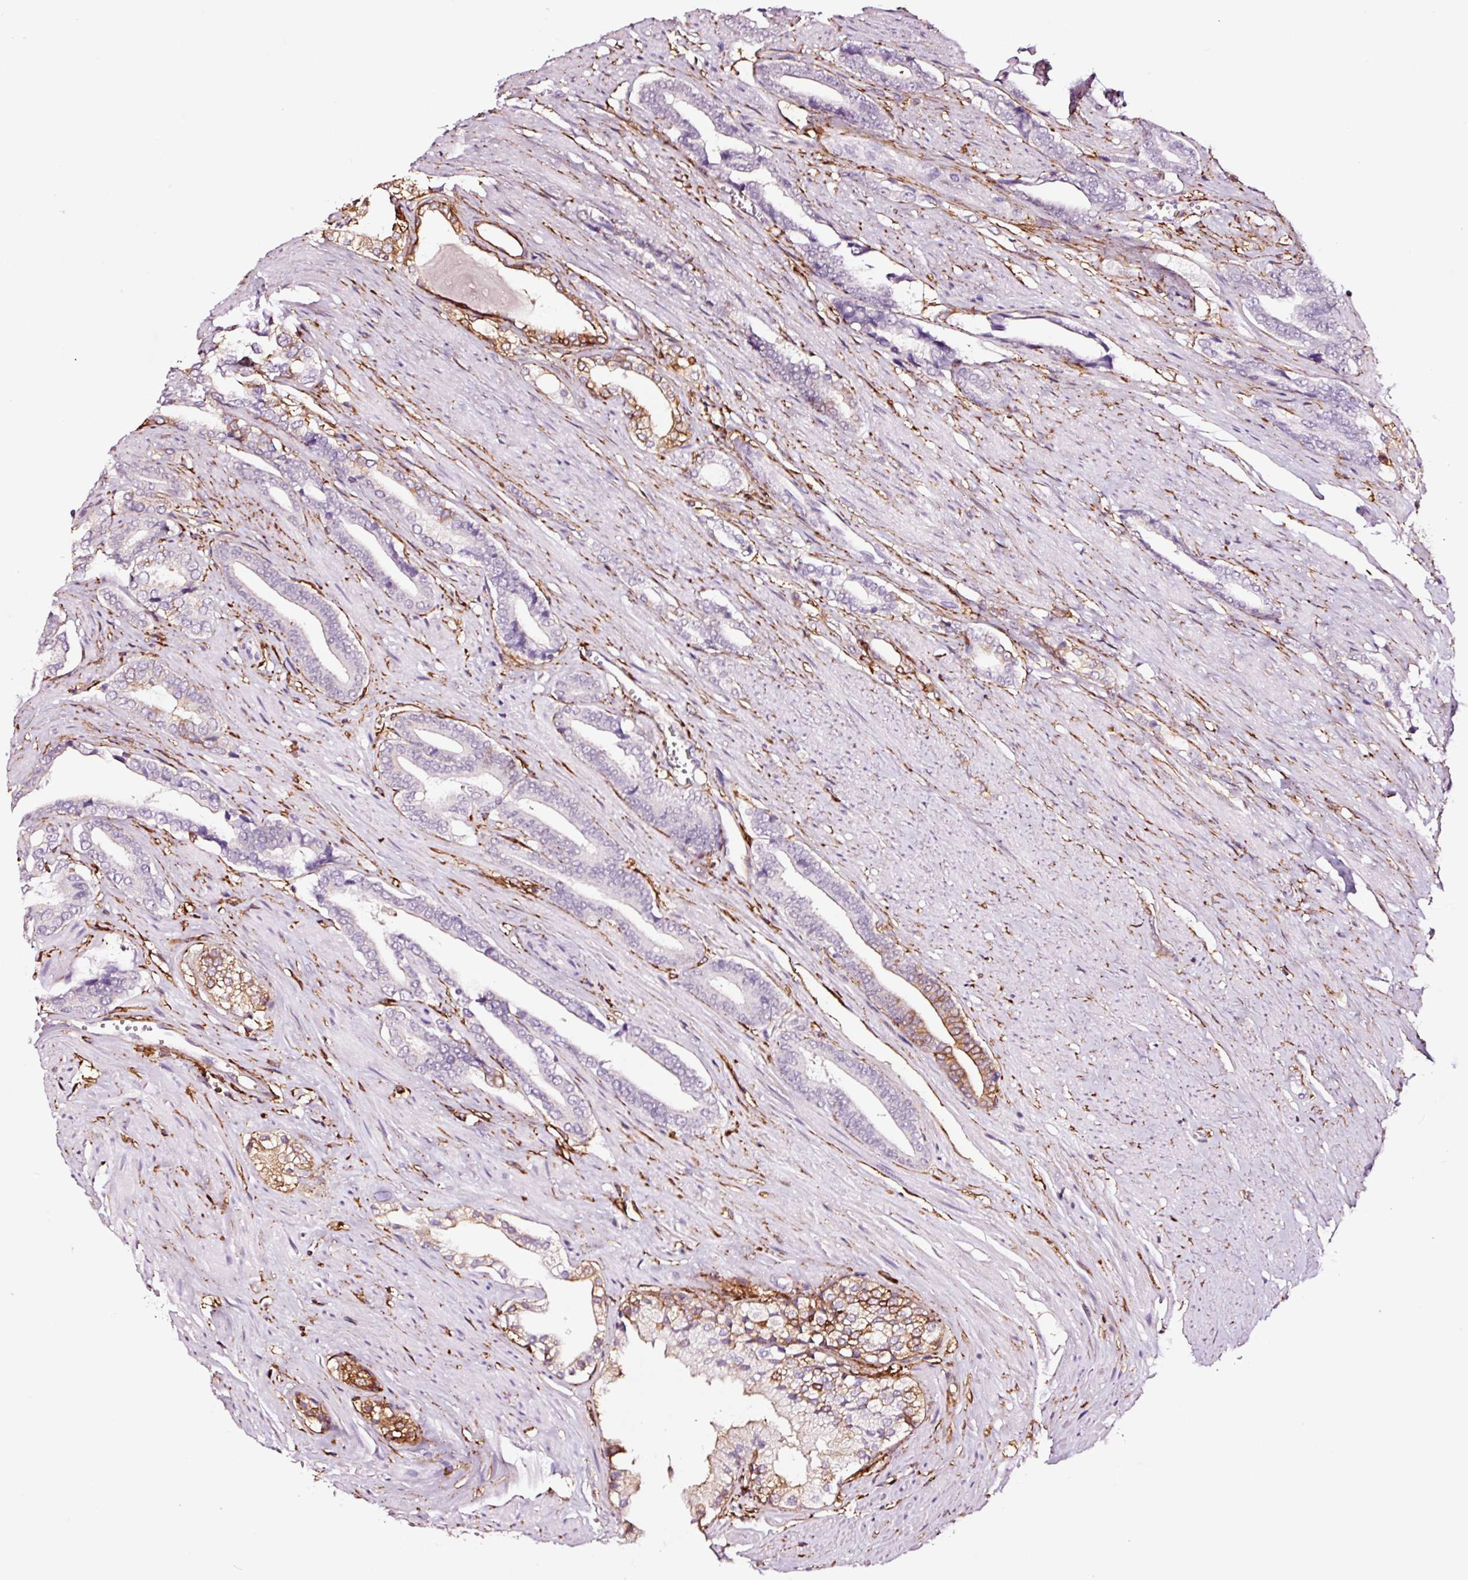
{"staining": {"intensity": "moderate", "quantity": "<25%", "location": "cytoplasmic/membranous"}, "tissue": "prostate cancer", "cell_type": "Tumor cells", "image_type": "cancer", "snomed": [{"axis": "morphology", "description": "Adenocarcinoma, NOS"}, {"axis": "topography", "description": "Prostate and seminal vesicle, NOS"}], "caption": "Prostate adenocarcinoma stained for a protein (brown) reveals moderate cytoplasmic/membranous positive positivity in about <25% of tumor cells.", "gene": "ADD3", "patient": {"sex": "male", "age": 76}}